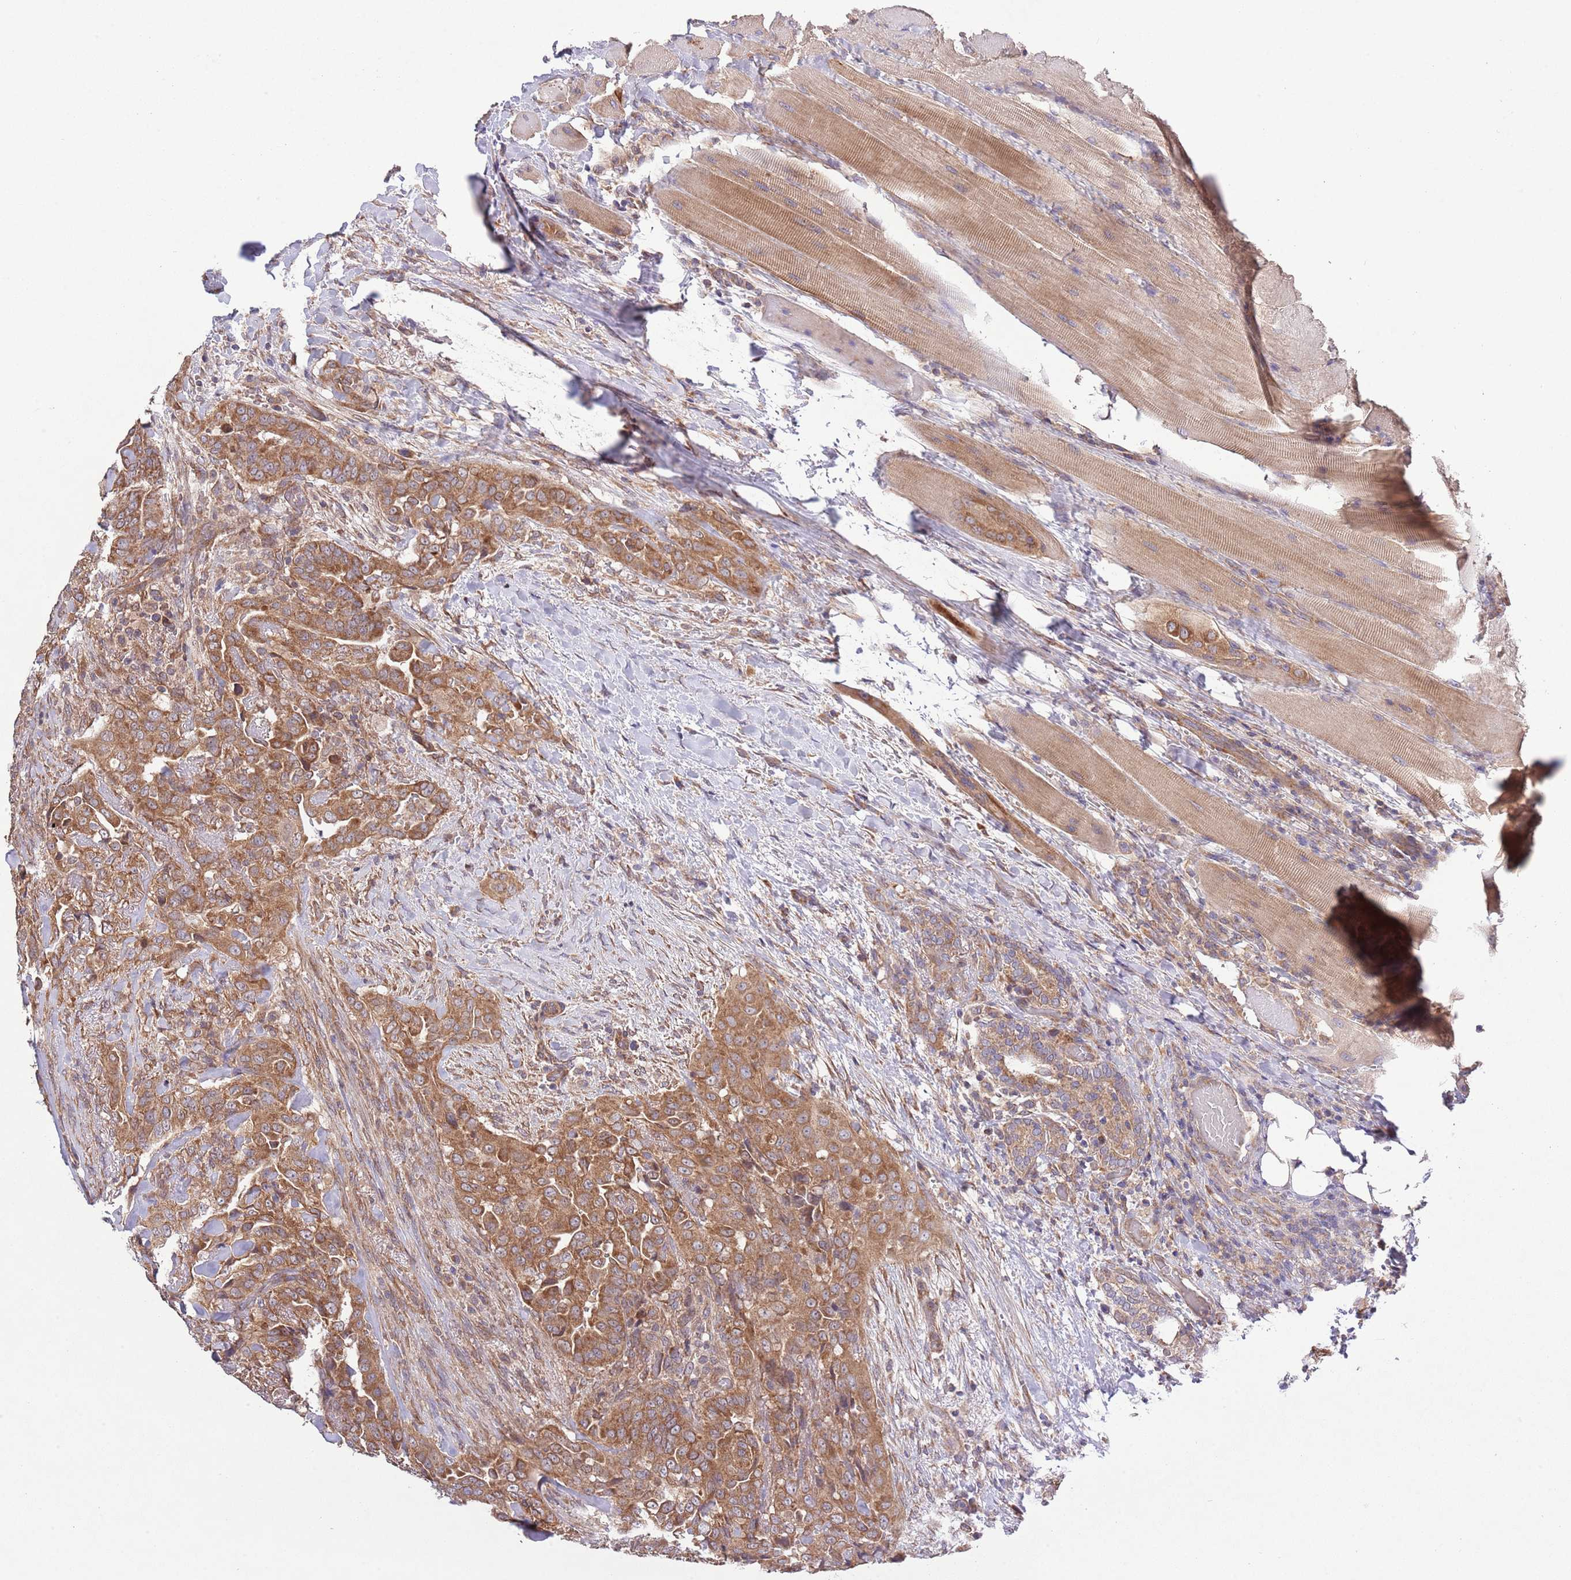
{"staining": {"intensity": "moderate", "quantity": ">75%", "location": "cytoplasmic/membranous"}, "tissue": "thyroid cancer", "cell_type": "Tumor cells", "image_type": "cancer", "snomed": [{"axis": "morphology", "description": "Papillary adenocarcinoma, NOS"}, {"axis": "topography", "description": "Thyroid gland"}], "caption": "This photomicrograph reveals immunohistochemistry (IHC) staining of thyroid papillary adenocarcinoma, with medium moderate cytoplasmic/membranous staining in about >75% of tumor cells.", "gene": "MFNG", "patient": {"sex": "male", "age": 61}}